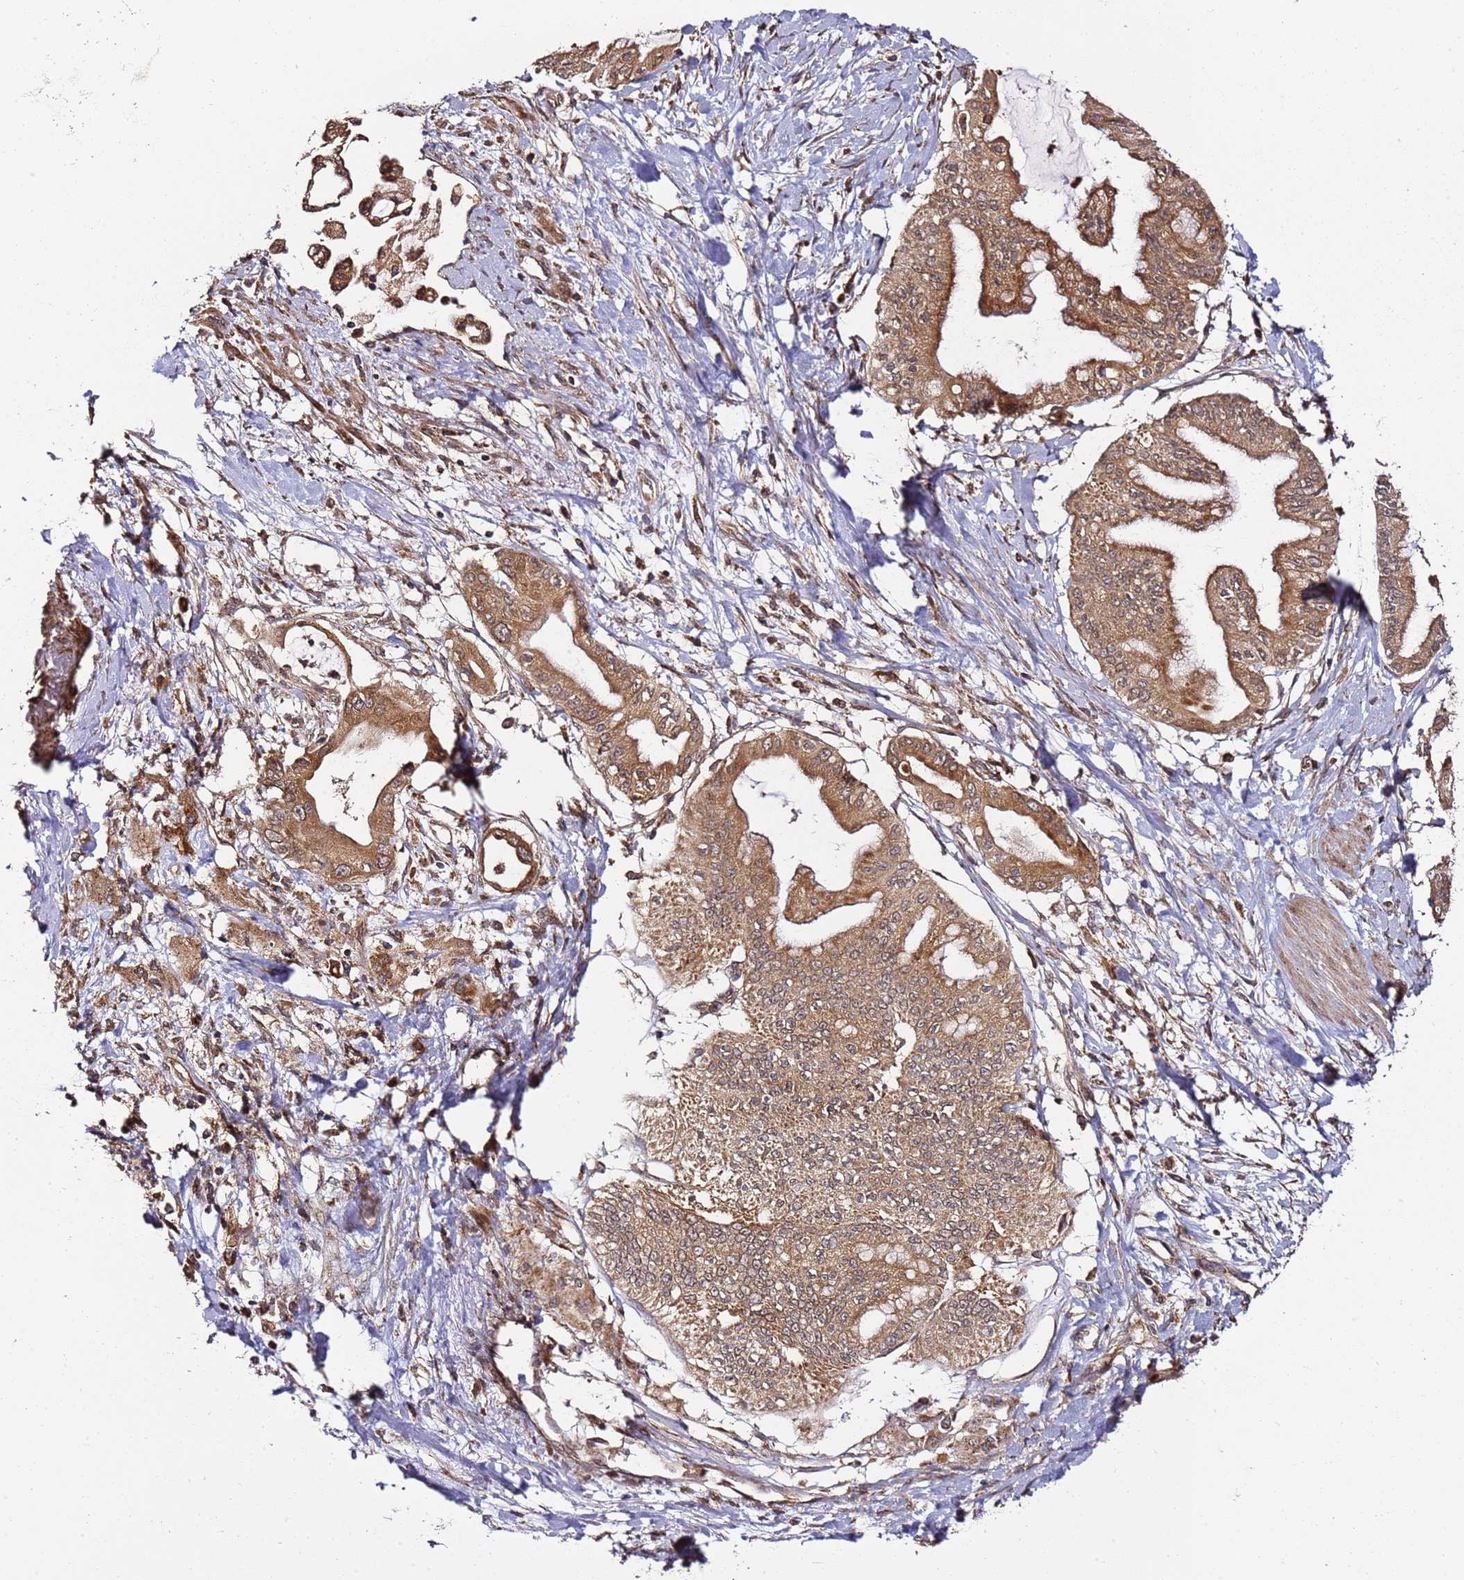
{"staining": {"intensity": "strong", "quantity": ">75%", "location": "cytoplasmic/membranous"}, "tissue": "pancreatic cancer", "cell_type": "Tumor cells", "image_type": "cancer", "snomed": [{"axis": "morphology", "description": "Adenocarcinoma, NOS"}, {"axis": "topography", "description": "Pancreas"}], "caption": "Pancreatic cancer (adenocarcinoma) stained with DAB IHC exhibits high levels of strong cytoplasmic/membranous expression in approximately >75% of tumor cells.", "gene": "TM2D2", "patient": {"sex": "male", "age": 46}}